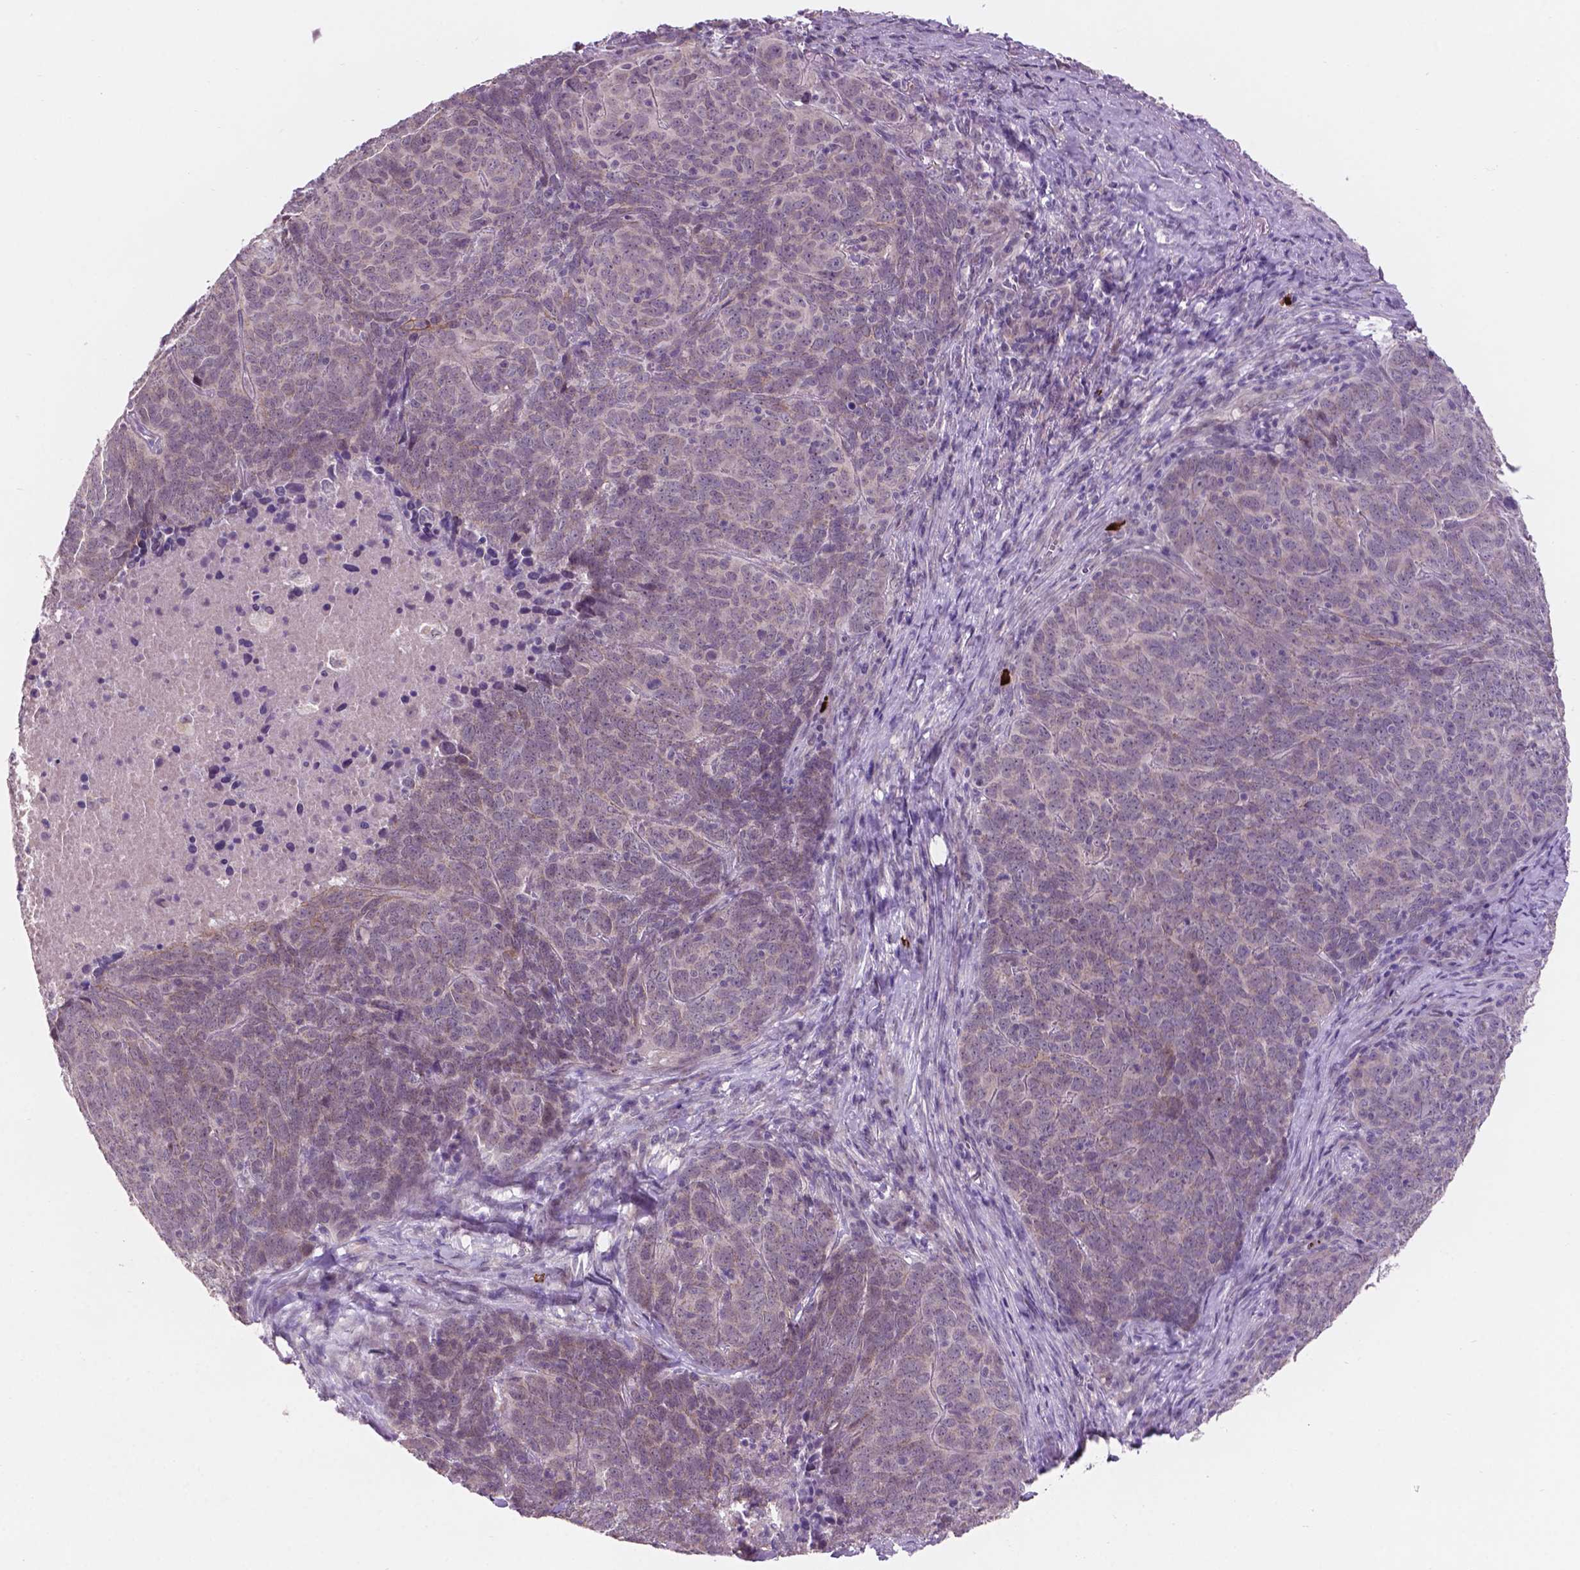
{"staining": {"intensity": "negative", "quantity": "none", "location": "none"}, "tissue": "skin cancer", "cell_type": "Tumor cells", "image_type": "cancer", "snomed": [{"axis": "morphology", "description": "Squamous cell carcinoma, NOS"}, {"axis": "topography", "description": "Skin"}, {"axis": "topography", "description": "Anal"}], "caption": "Photomicrograph shows no significant protein staining in tumor cells of skin cancer (squamous cell carcinoma).", "gene": "GXYLT2", "patient": {"sex": "female", "age": 51}}